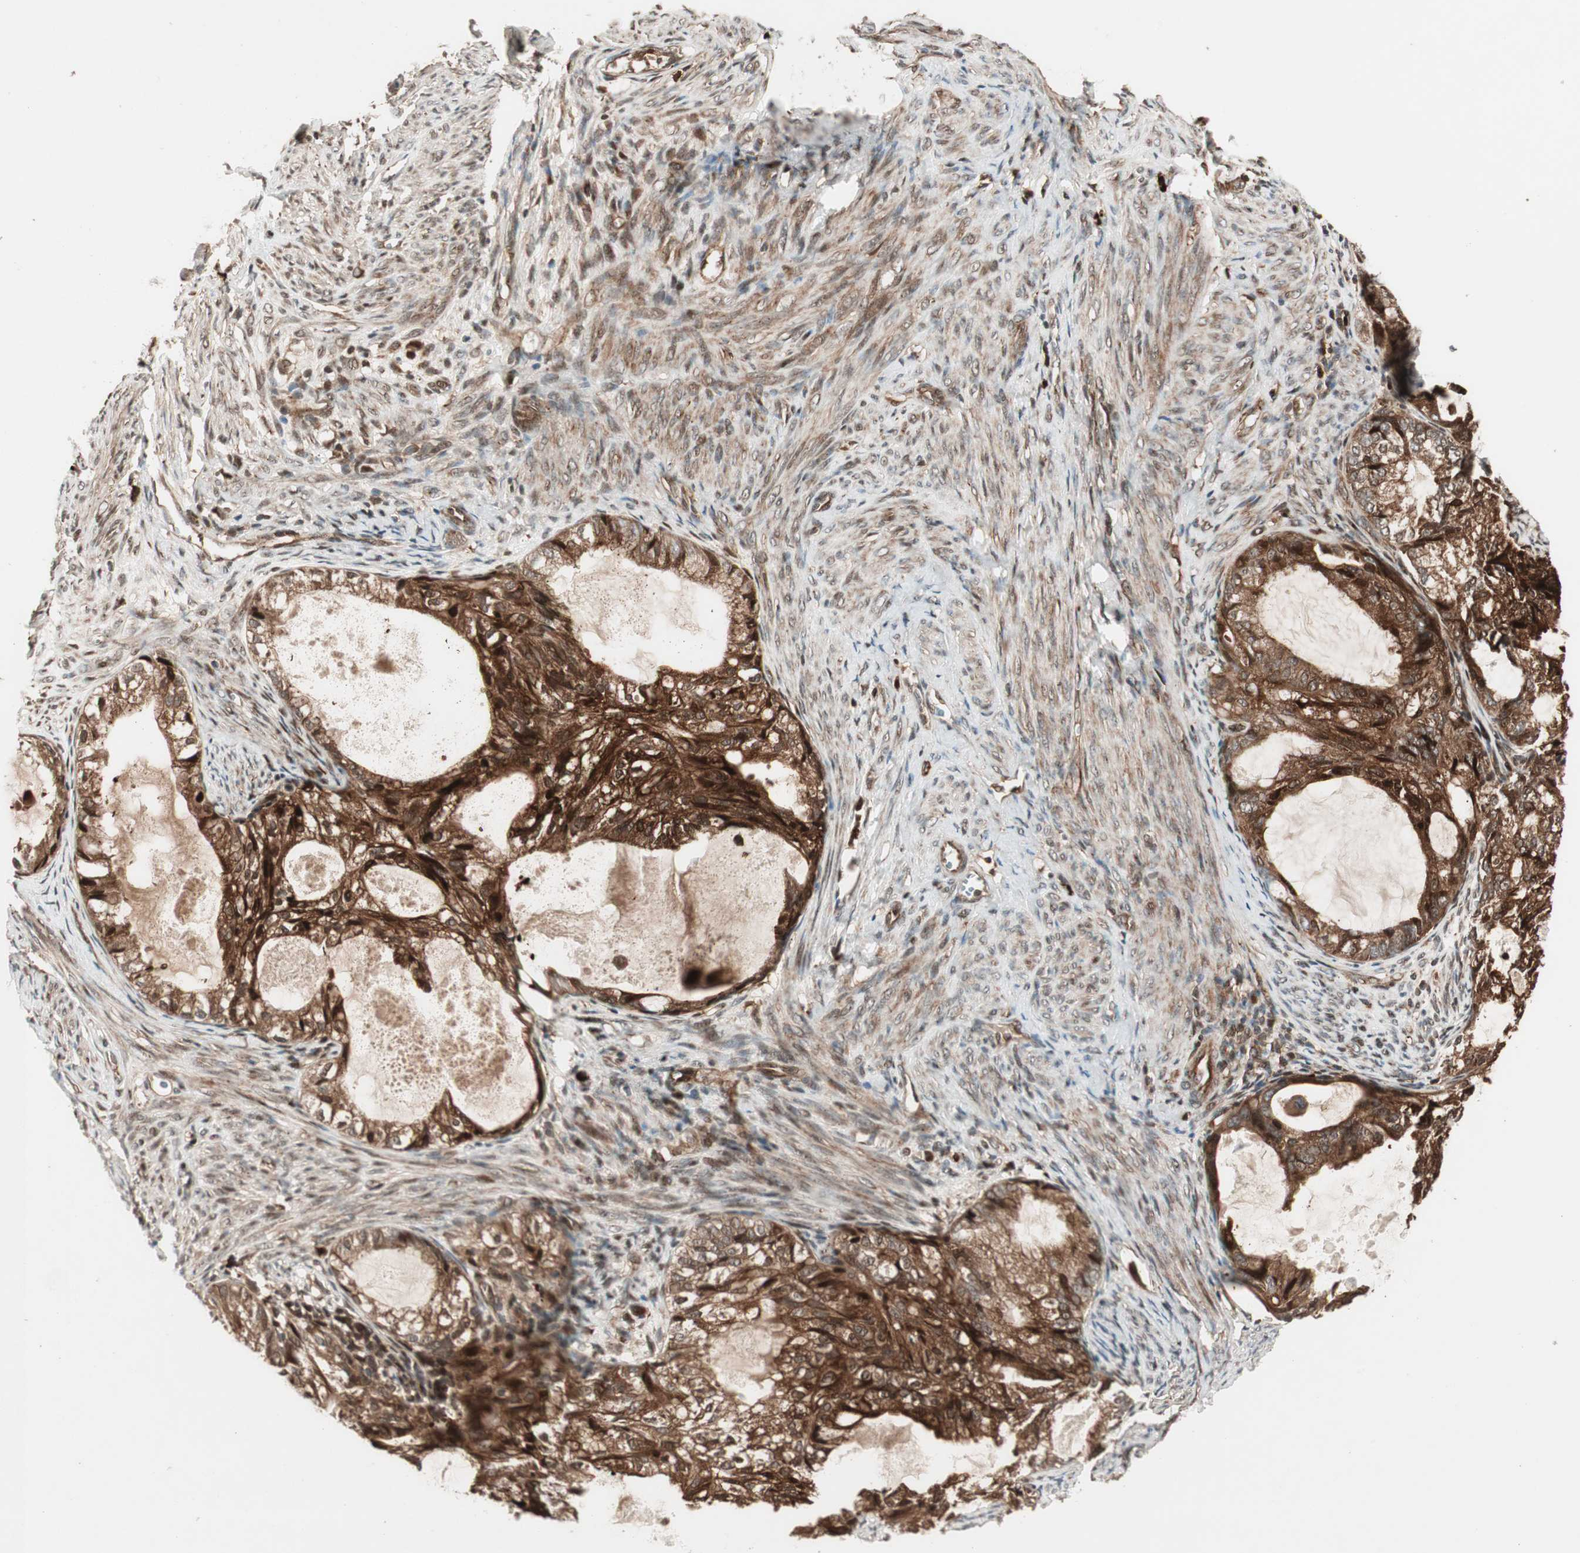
{"staining": {"intensity": "strong", "quantity": ">75%", "location": "cytoplasmic/membranous,nuclear"}, "tissue": "cervical cancer", "cell_type": "Tumor cells", "image_type": "cancer", "snomed": [{"axis": "morphology", "description": "Normal tissue, NOS"}, {"axis": "morphology", "description": "Adenocarcinoma, NOS"}, {"axis": "topography", "description": "Cervix"}, {"axis": "topography", "description": "Endometrium"}], "caption": "Cervical cancer stained with immunohistochemistry displays strong cytoplasmic/membranous and nuclear positivity in approximately >75% of tumor cells.", "gene": "PRKG2", "patient": {"sex": "female", "age": 86}}